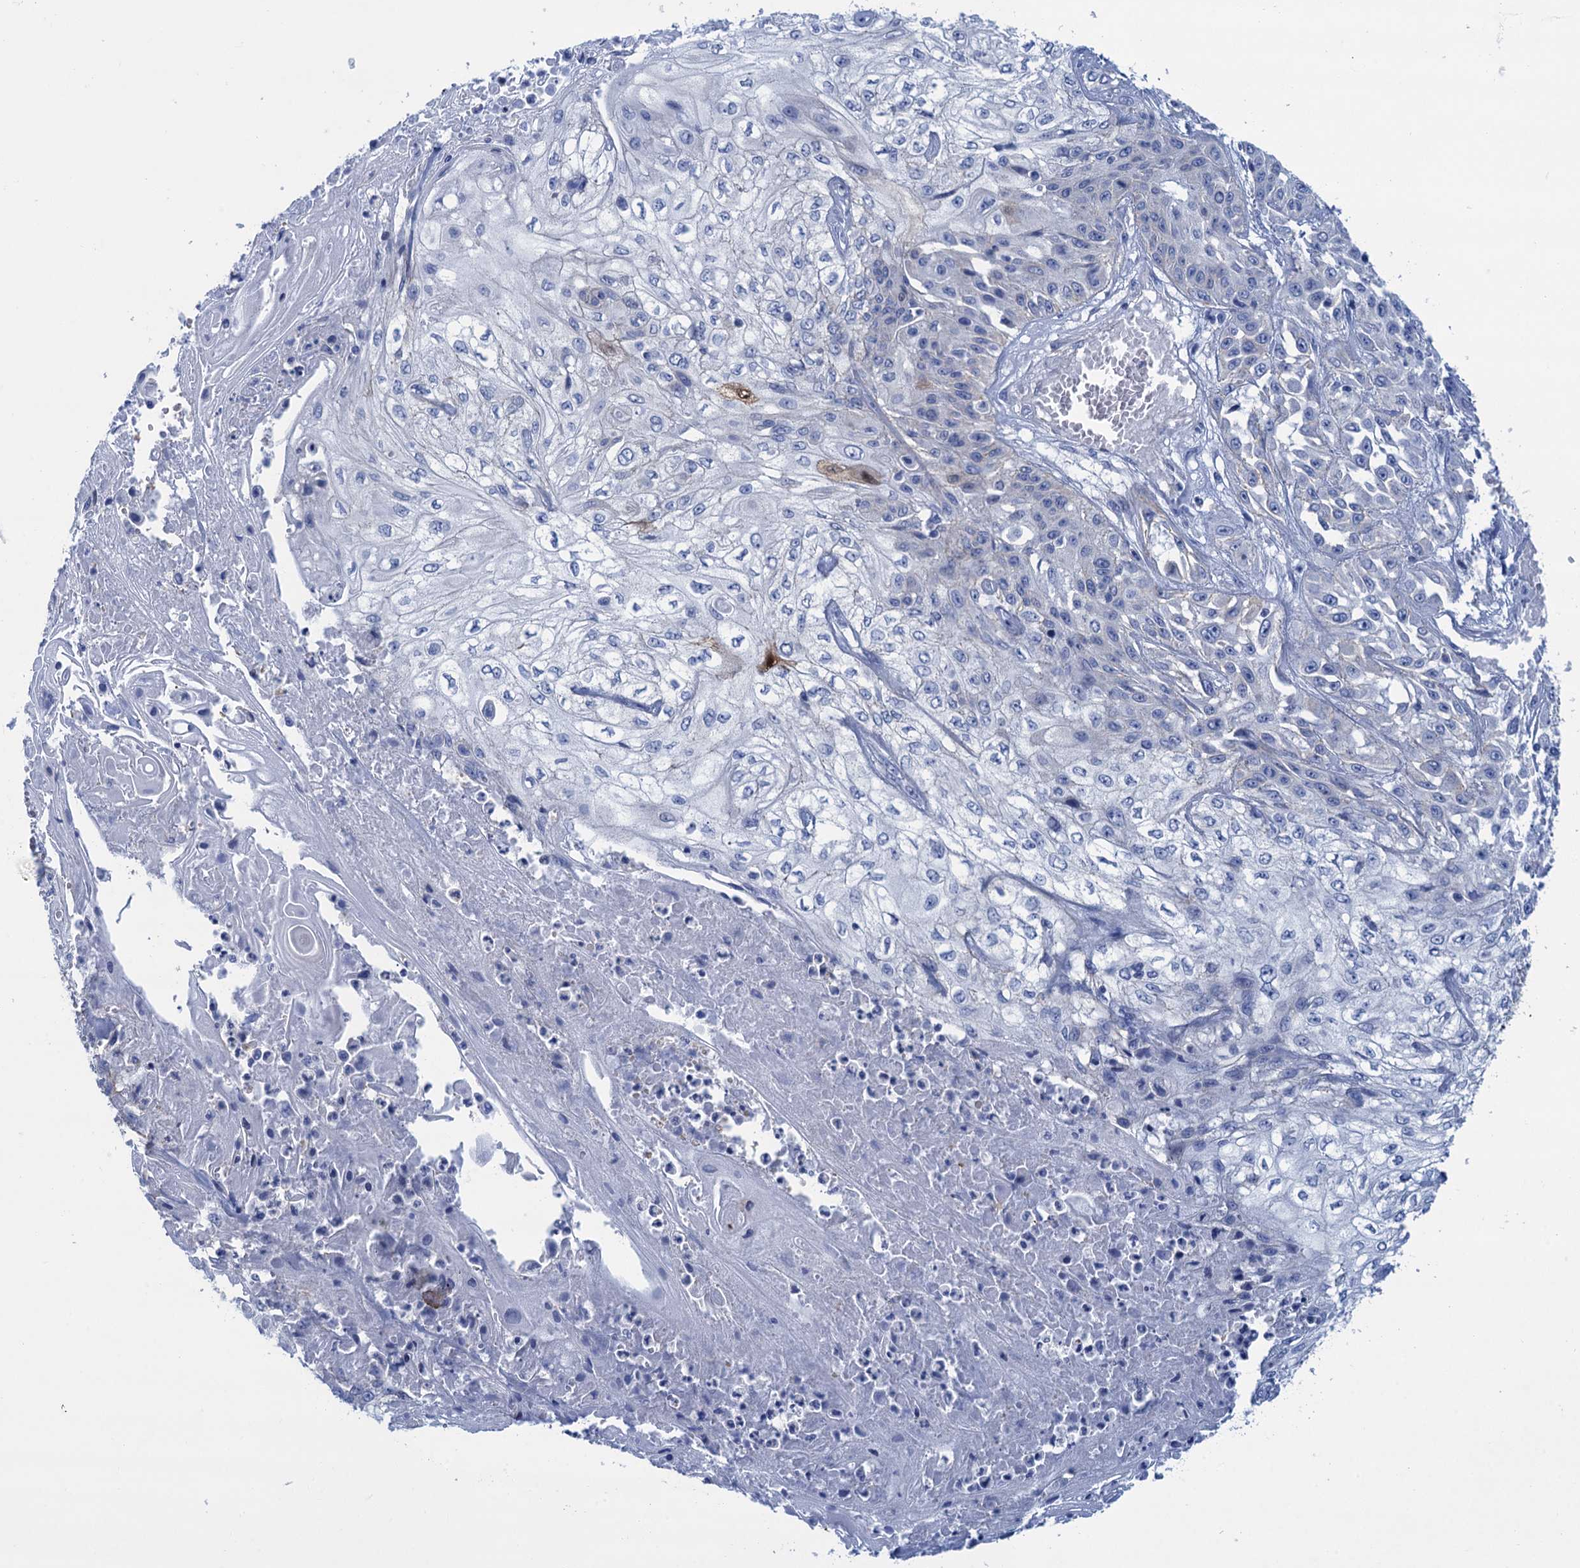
{"staining": {"intensity": "negative", "quantity": "none", "location": "none"}, "tissue": "skin cancer", "cell_type": "Tumor cells", "image_type": "cancer", "snomed": [{"axis": "morphology", "description": "Squamous cell carcinoma, NOS"}, {"axis": "morphology", "description": "Squamous cell carcinoma, metastatic, NOS"}, {"axis": "topography", "description": "Skin"}, {"axis": "topography", "description": "Lymph node"}], "caption": "High power microscopy micrograph of an immunohistochemistry histopathology image of skin cancer (metastatic squamous cell carcinoma), revealing no significant staining in tumor cells. The staining was performed using DAB to visualize the protein expression in brown, while the nuclei were stained in blue with hematoxylin (Magnification: 20x).", "gene": "CALML5", "patient": {"sex": "male", "age": 75}}